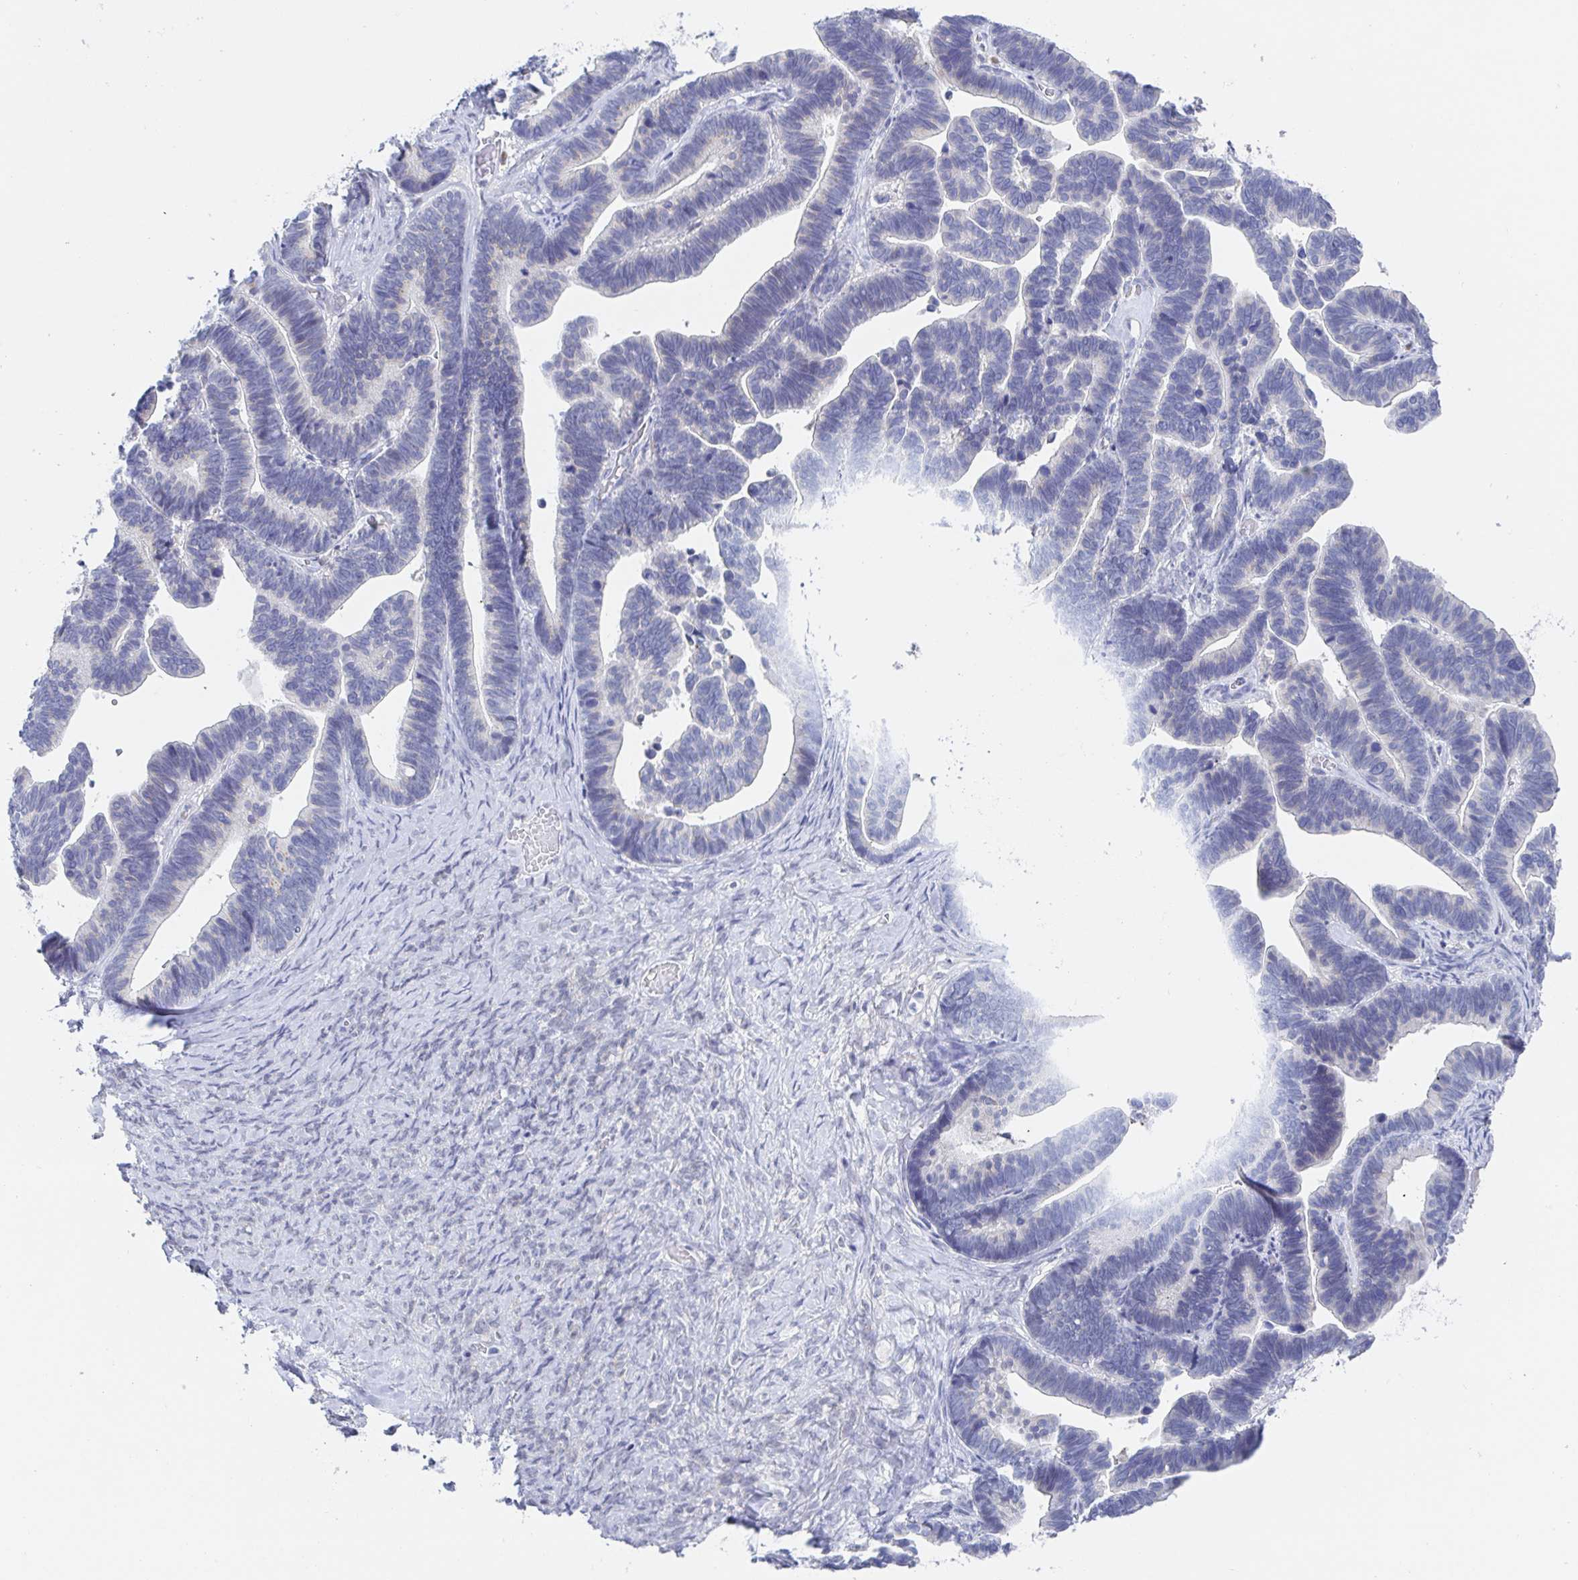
{"staining": {"intensity": "negative", "quantity": "none", "location": "none"}, "tissue": "ovarian cancer", "cell_type": "Tumor cells", "image_type": "cancer", "snomed": [{"axis": "morphology", "description": "Cystadenocarcinoma, serous, NOS"}, {"axis": "topography", "description": "Ovary"}], "caption": "Human serous cystadenocarcinoma (ovarian) stained for a protein using immunohistochemistry (IHC) reveals no positivity in tumor cells.", "gene": "SIAH3", "patient": {"sex": "female", "age": 56}}